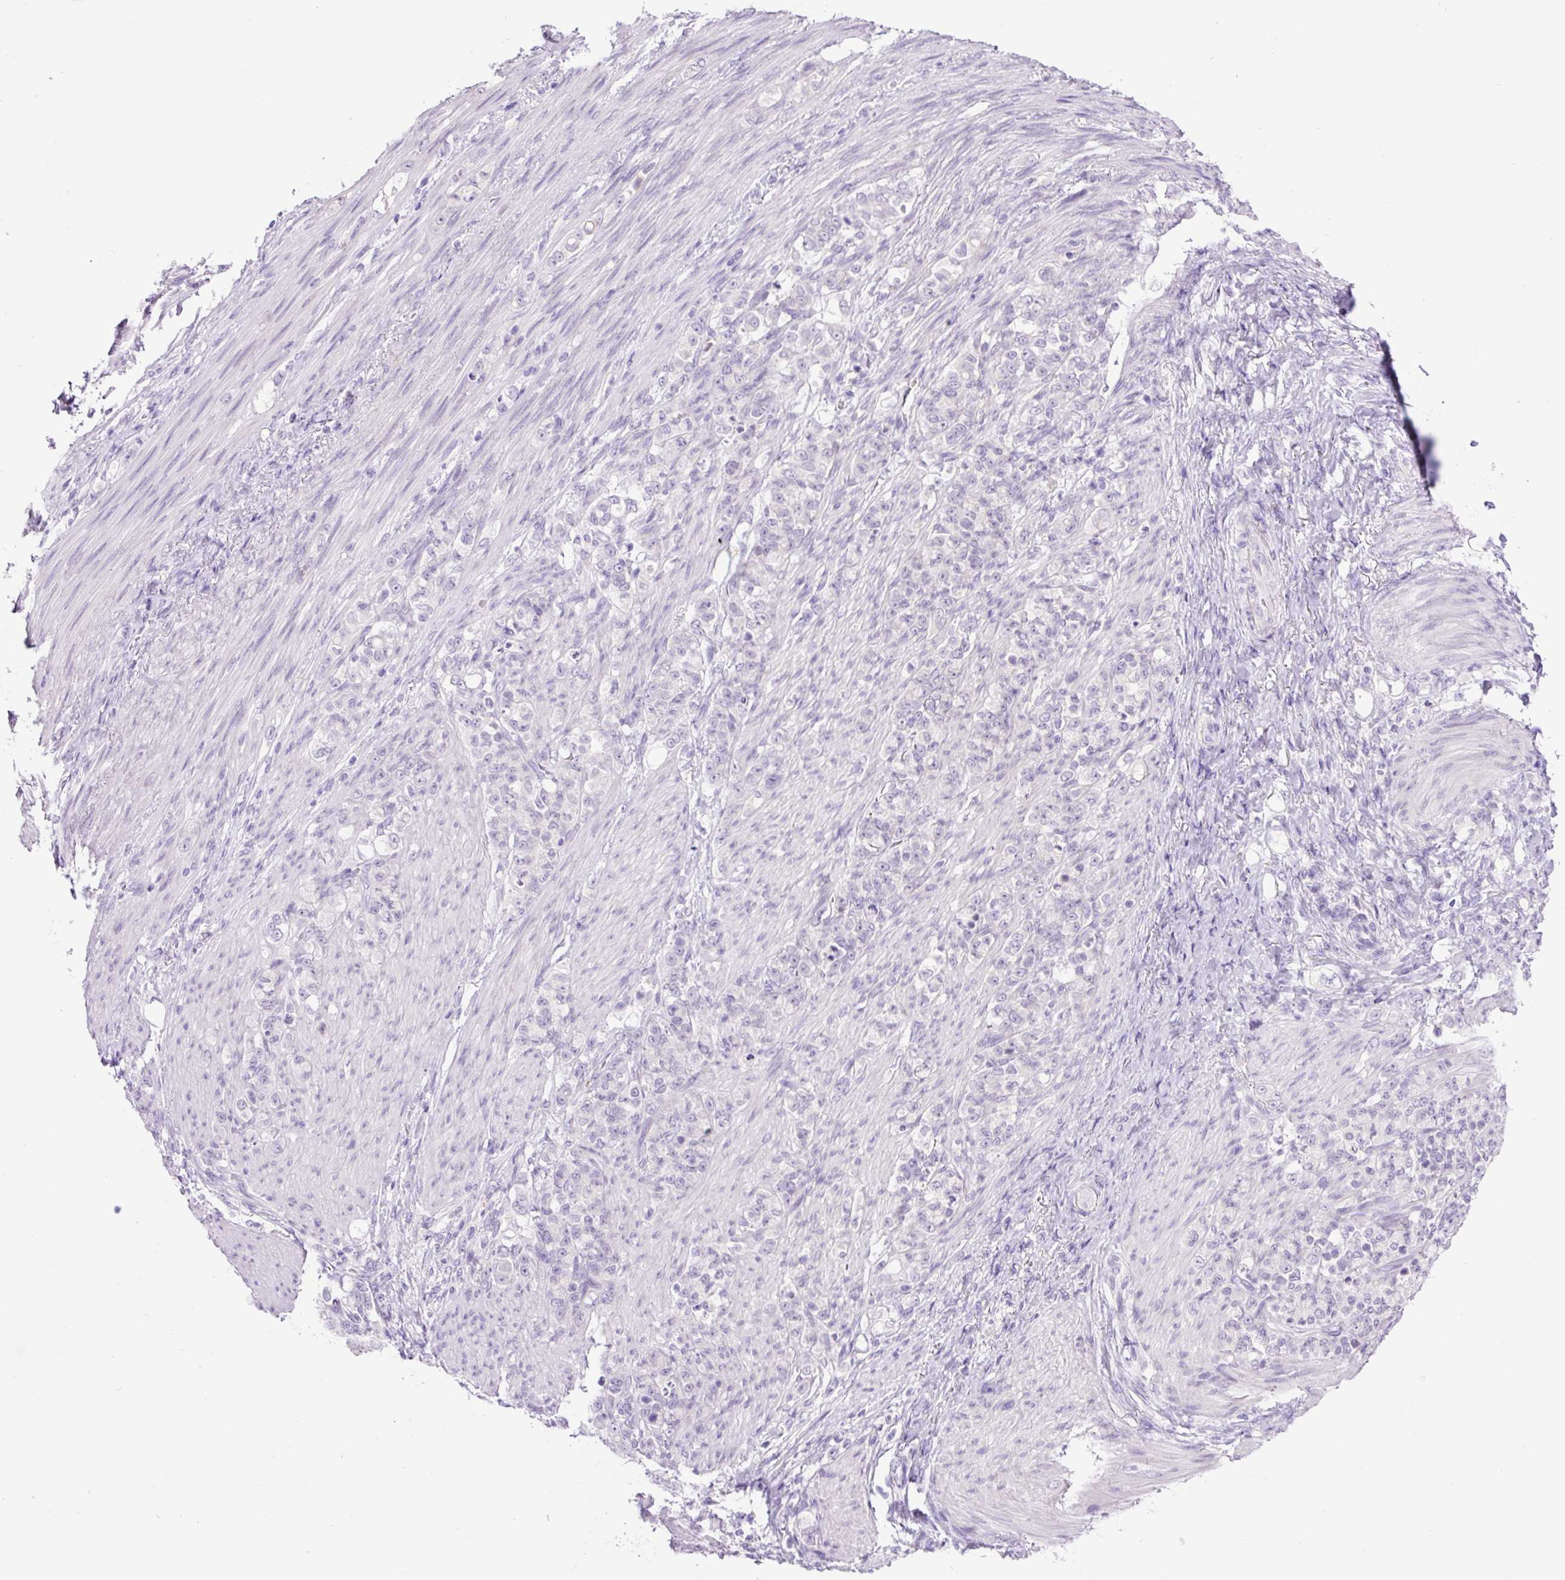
{"staining": {"intensity": "negative", "quantity": "none", "location": "none"}, "tissue": "stomach cancer", "cell_type": "Tumor cells", "image_type": "cancer", "snomed": [{"axis": "morphology", "description": "Adenocarcinoma, NOS"}, {"axis": "topography", "description": "Stomach"}], "caption": "Immunohistochemistry (IHC) histopathology image of neoplastic tissue: human adenocarcinoma (stomach) stained with DAB (3,3'-diaminobenzidine) exhibits no significant protein expression in tumor cells.", "gene": "MFSD3", "patient": {"sex": "female", "age": 79}}